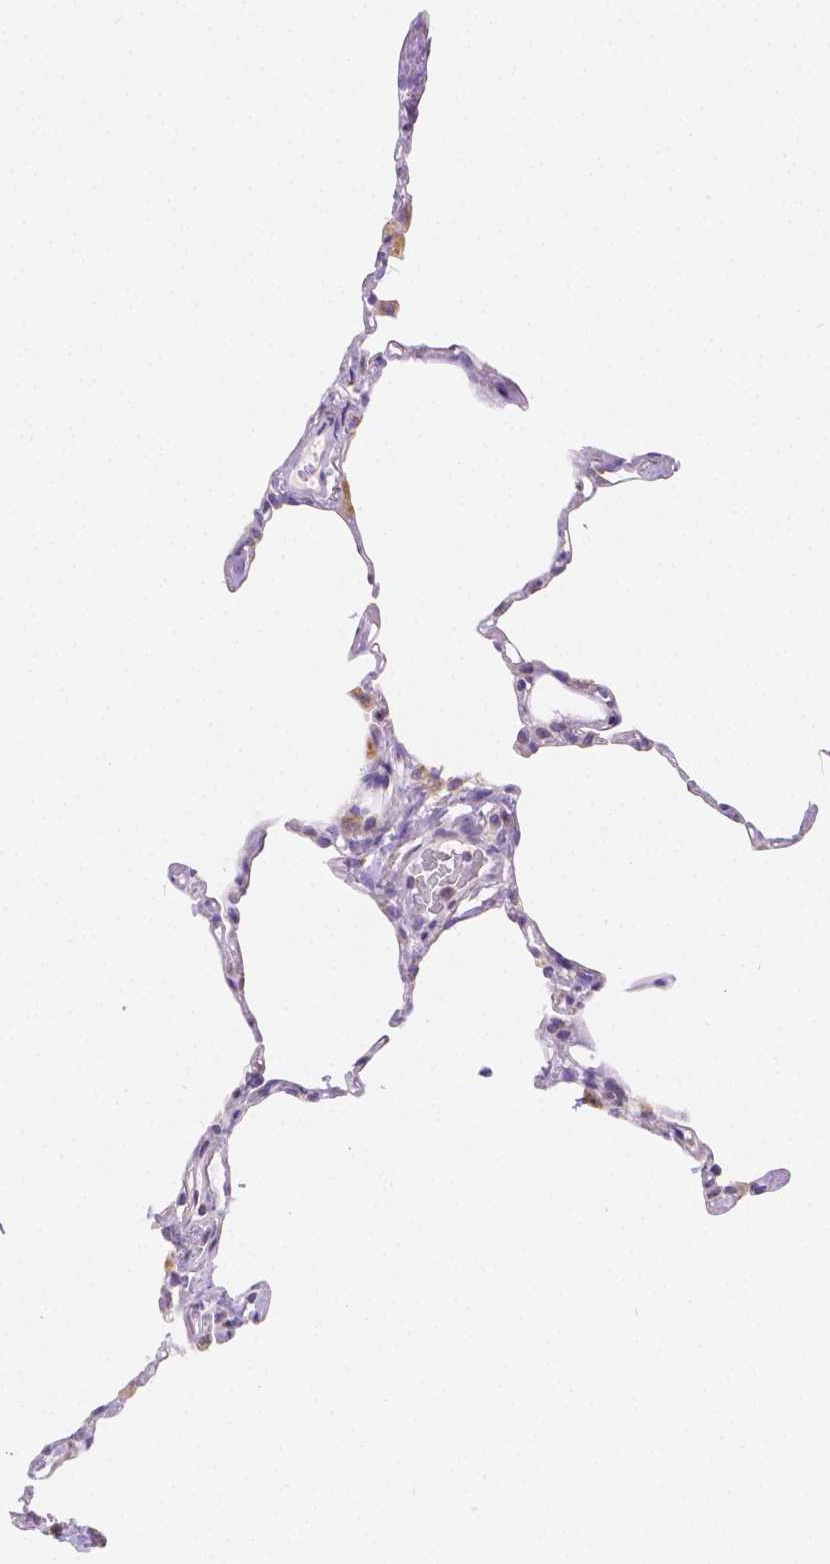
{"staining": {"intensity": "negative", "quantity": "none", "location": "none"}, "tissue": "lung", "cell_type": "Alveolar cells", "image_type": "normal", "snomed": [{"axis": "morphology", "description": "Normal tissue, NOS"}, {"axis": "topography", "description": "Lung"}], "caption": "This histopathology image is of unremarkable lung stained with immunohistochemistry (IHC) to label a protein in brown with the nuclei are counter-stained blue. There is no expression in alveolar cells. The staining was performed using DAB to visualize the protein expression in brown, while the nuclei were stained in blue with hematoxylin (Magnification: 20x).", "gene": "TMEM130", "patient": {"sex": "male", "age": 65}}